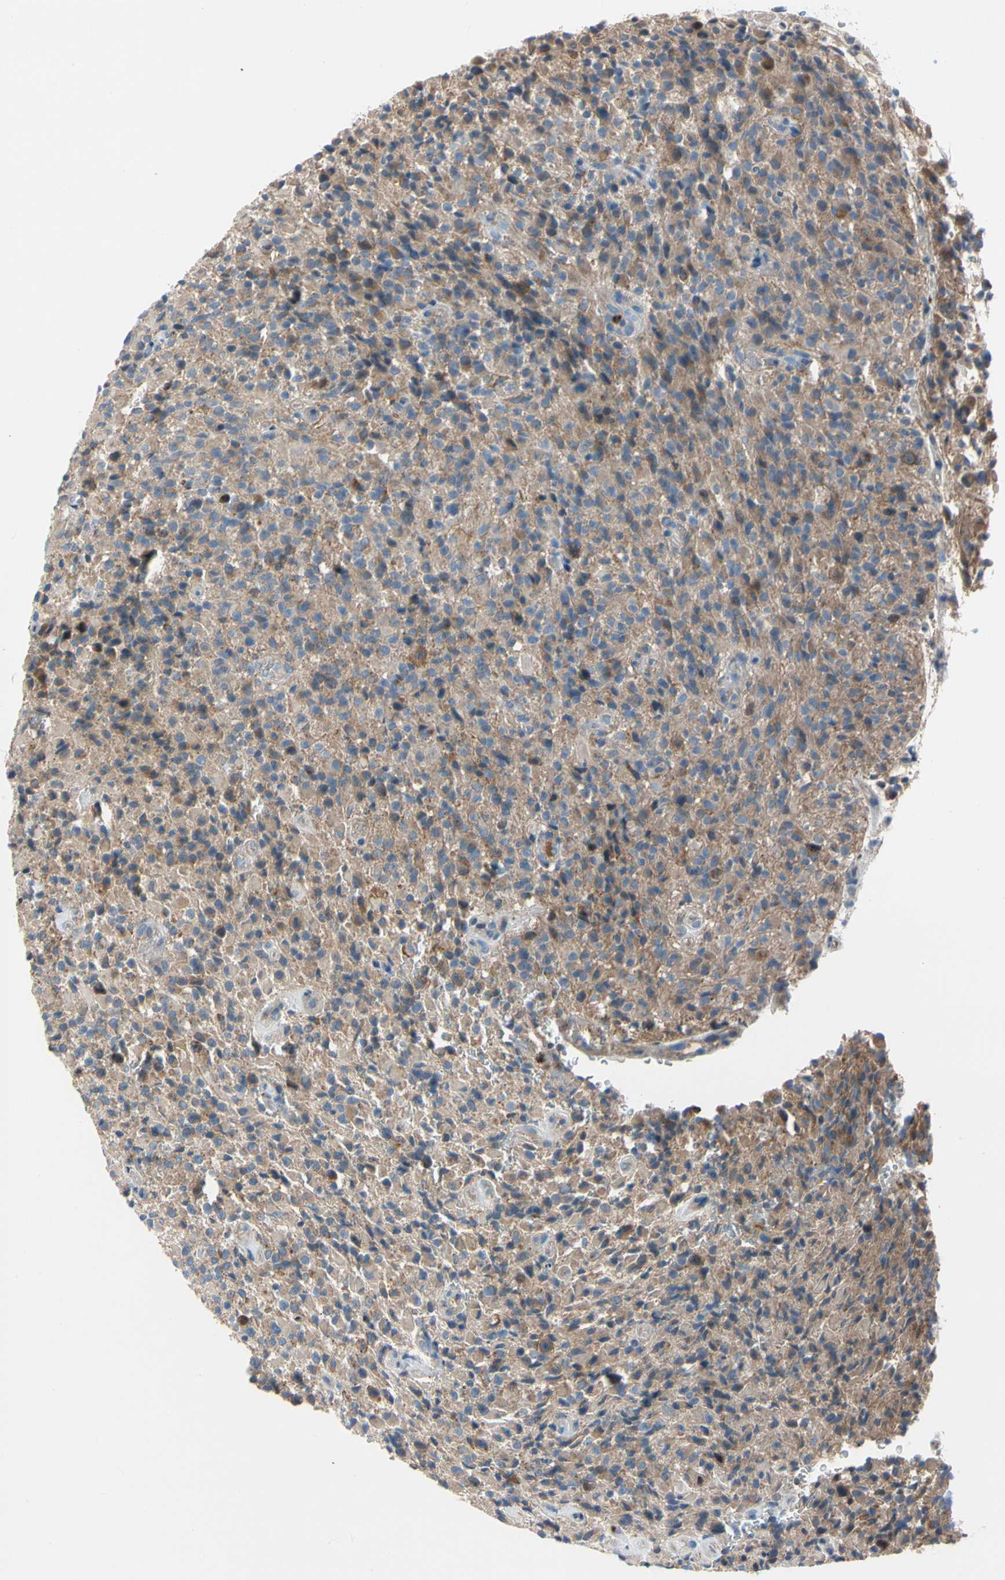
{"staining": {"intensity": "negative", "quantity": "none", "location": "none"}, "tissue": "glioma", "cell_type": "Tumor cells", "image_type": "cancer", "snomed": [{"axis": "morphology", "description": "Glioma, malignant, High grade"}, {"axis": "topography", "description": "Brain"}], "caption": "There is no significant expression in tumor cells of glioma. (DAB (3,3'-diaminobenzidine) immunohistochemistry visualized using brightfield microscopy, high magnification).", "gene": "HJURP", "patient": {"sex": "male", "age": 71}}